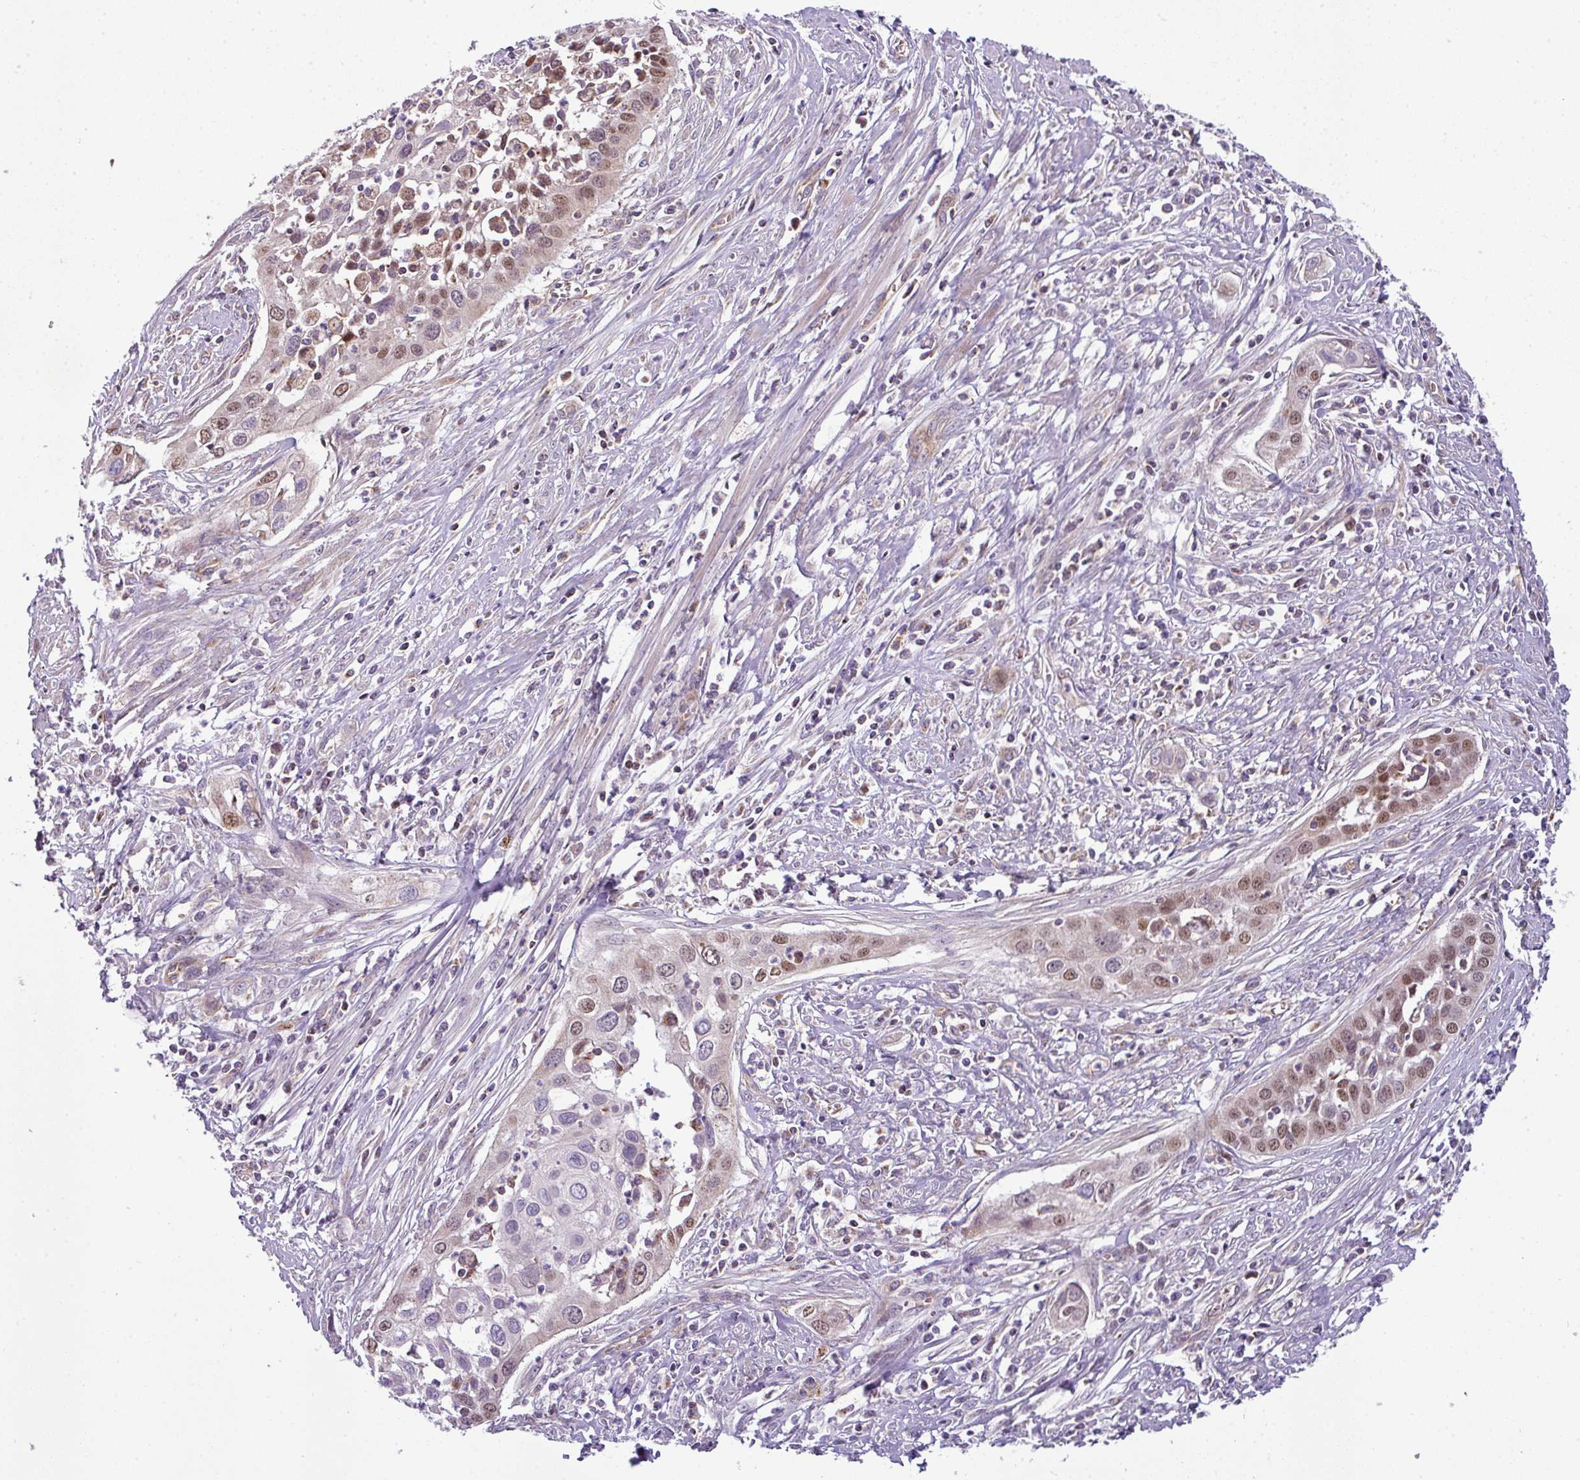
{"staining": {"intensity": "moderate", "quantity": "25%-75%", "location": "nuclear"}, "tissue": "cervical cancer", "cell_type": "Tumor cells", "image_type": "cancer", "snomed": [{"axis": "morphology", "description": "Squamous cell carcinoma, NOS"}, {"axis": "topography", "description": "Cervix"}], "caption": "A brown stain labels moderate nuclear staining of a protein in squamous cell carcinoma (cervical) tumor cells.", "gene": "PRELID3B", "patient": {"sex": "female", "age": 34}}